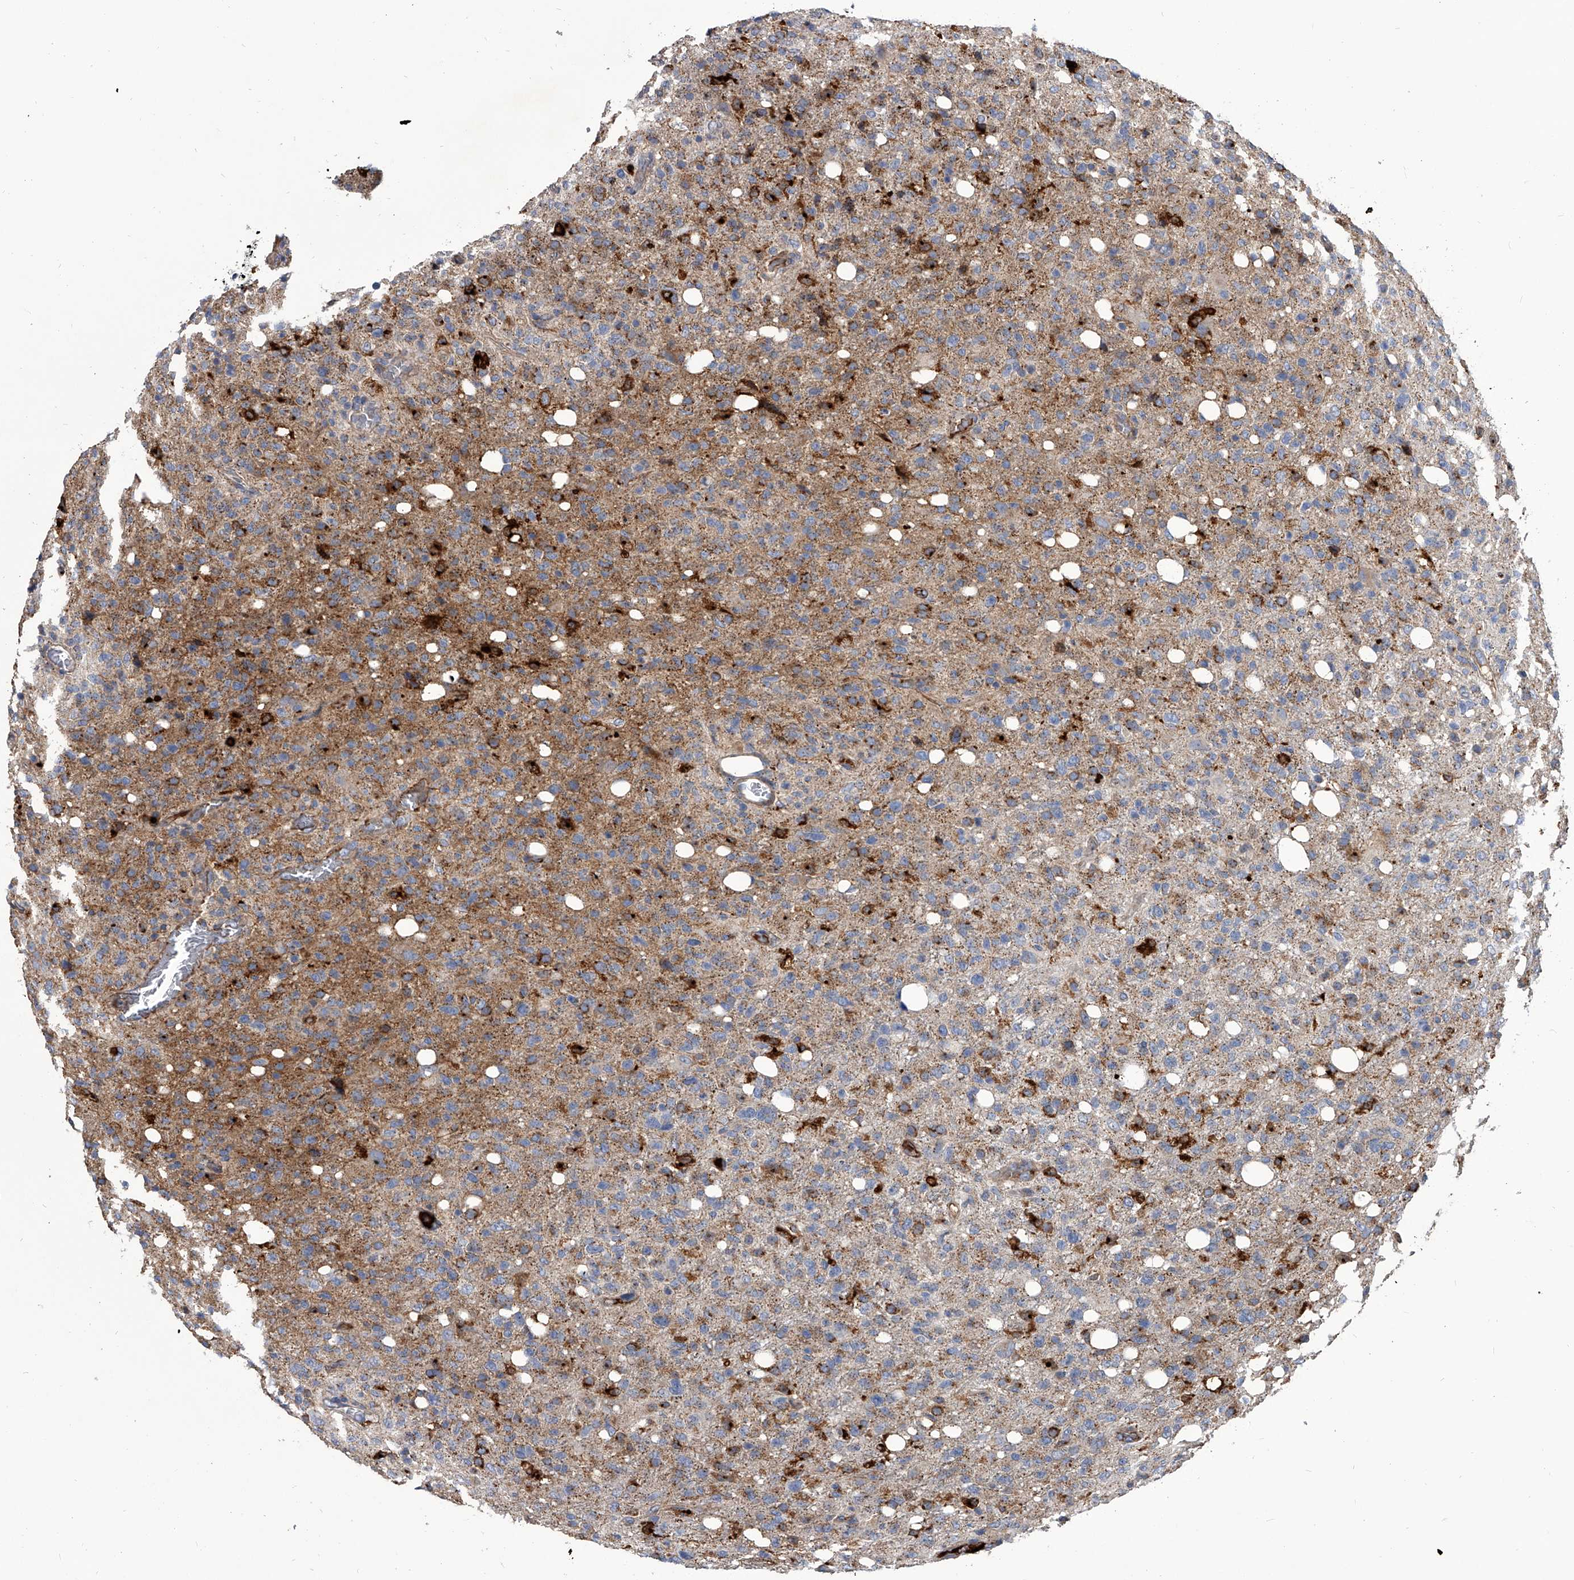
{"staining": {"intensity": "moderate", "quantity": "25%-75%", "location": "cytoplasmic/membranous"}, "tissue": "glioma", "cell_type": "Tumor cells", "image_type": "cancer", "snomed": [{"axis": "morphology", "description": "Glioma, malignant, High grade"}, {"axis": "topography", "description": "Brain"}], "caption": "A micrograph of glioma stained for a protein demonstrates moderate cytoplasmic/membranous brown staining in tumor cells. (DAB = brown stain, brightfield microscopy at high magnification).", "gene": "SPP1", "patient": {"sex": "female", "age": 57}}